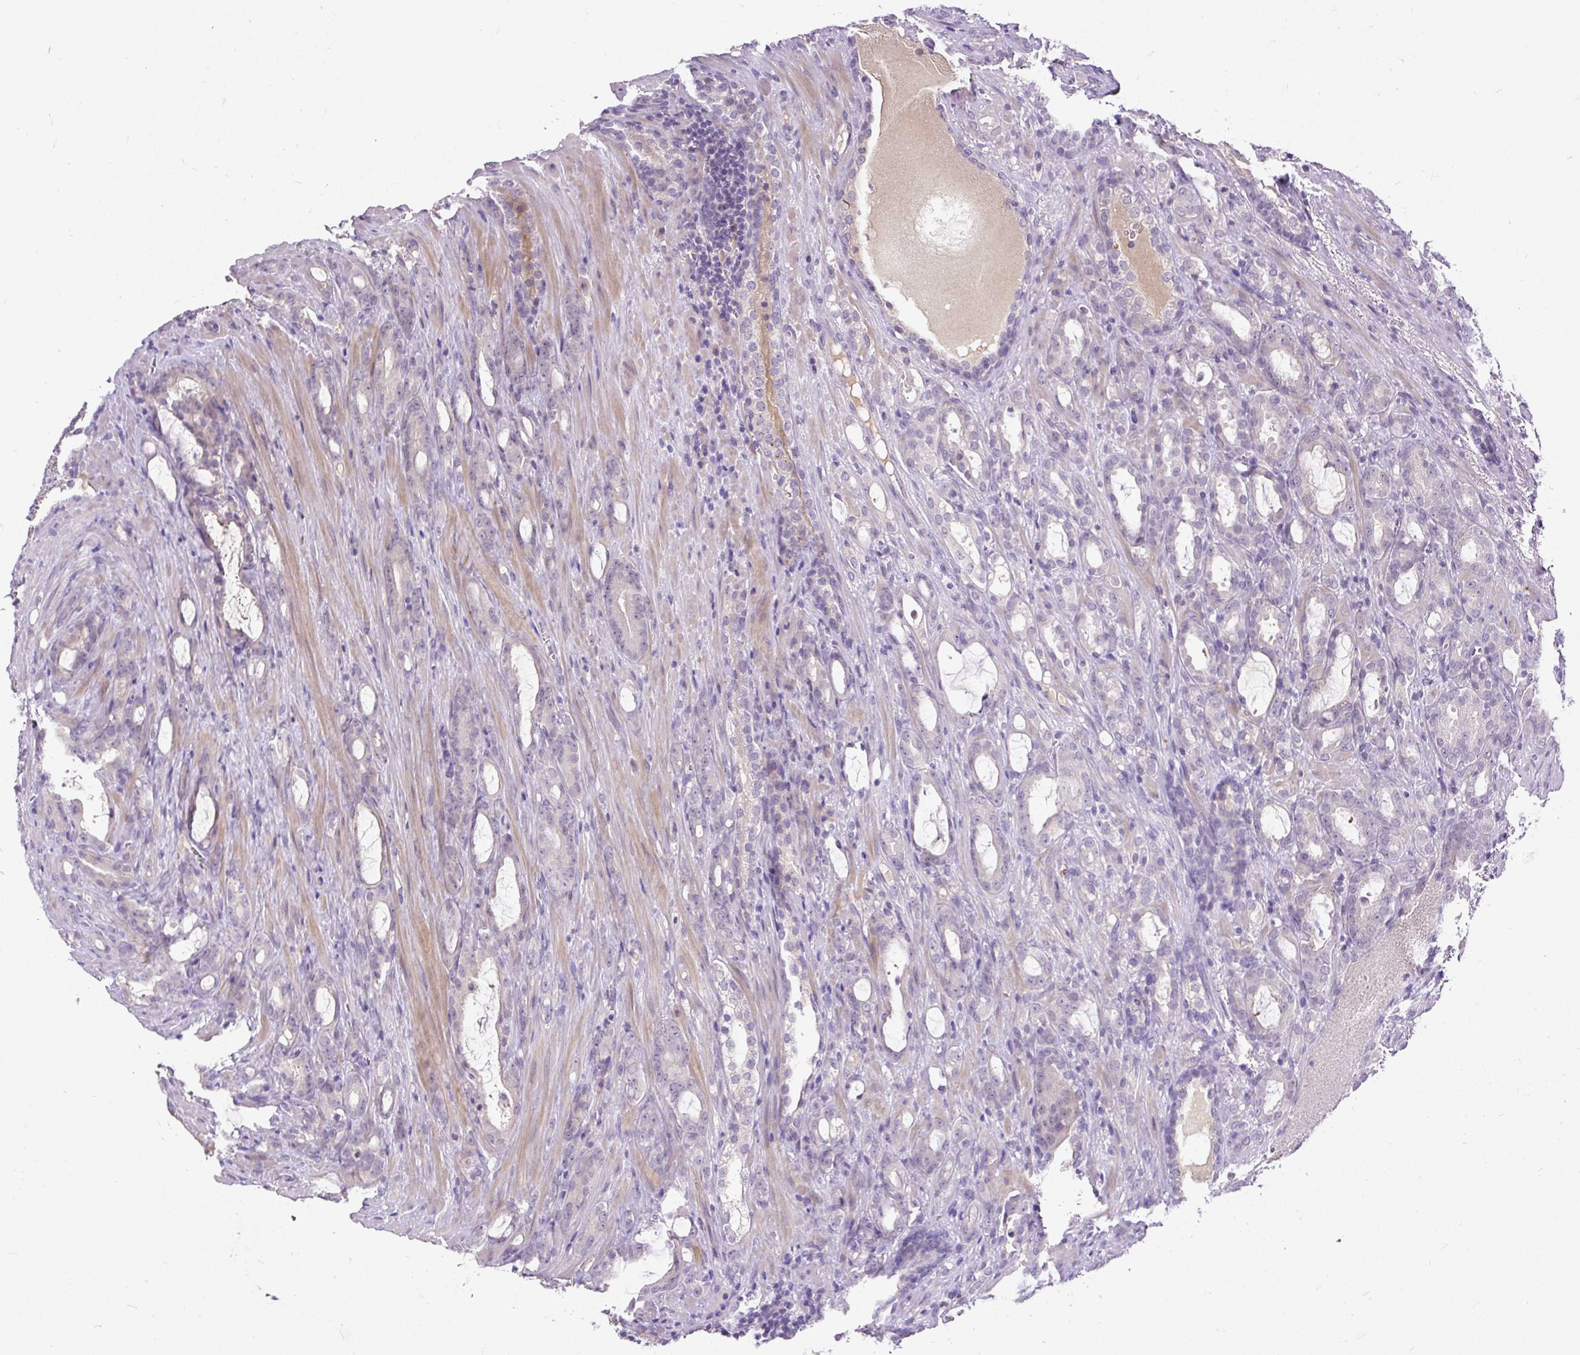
{"staining": {"intensity": "negative", "quantity": "none", "location": "none"}, "tissue": "prostate cancer", "cell_type": "Tumor cells", "image_type": "cancer", "snomed": [{"axis": "morphology", "description": "Adenocarcinoma, High grade"}, {"axis": "topography", "description": "Prostate"}], "caption": "An IHC photomicrograph of prostate adenocarcinoma (high-grade) is shown. There is no staining in tumor cells of prostate adenocarcinoma (high-grade). Nuclei are stained in blue.", "gene": "KRTAP20-3", "patient": {"sex": "male", "age": 72}}